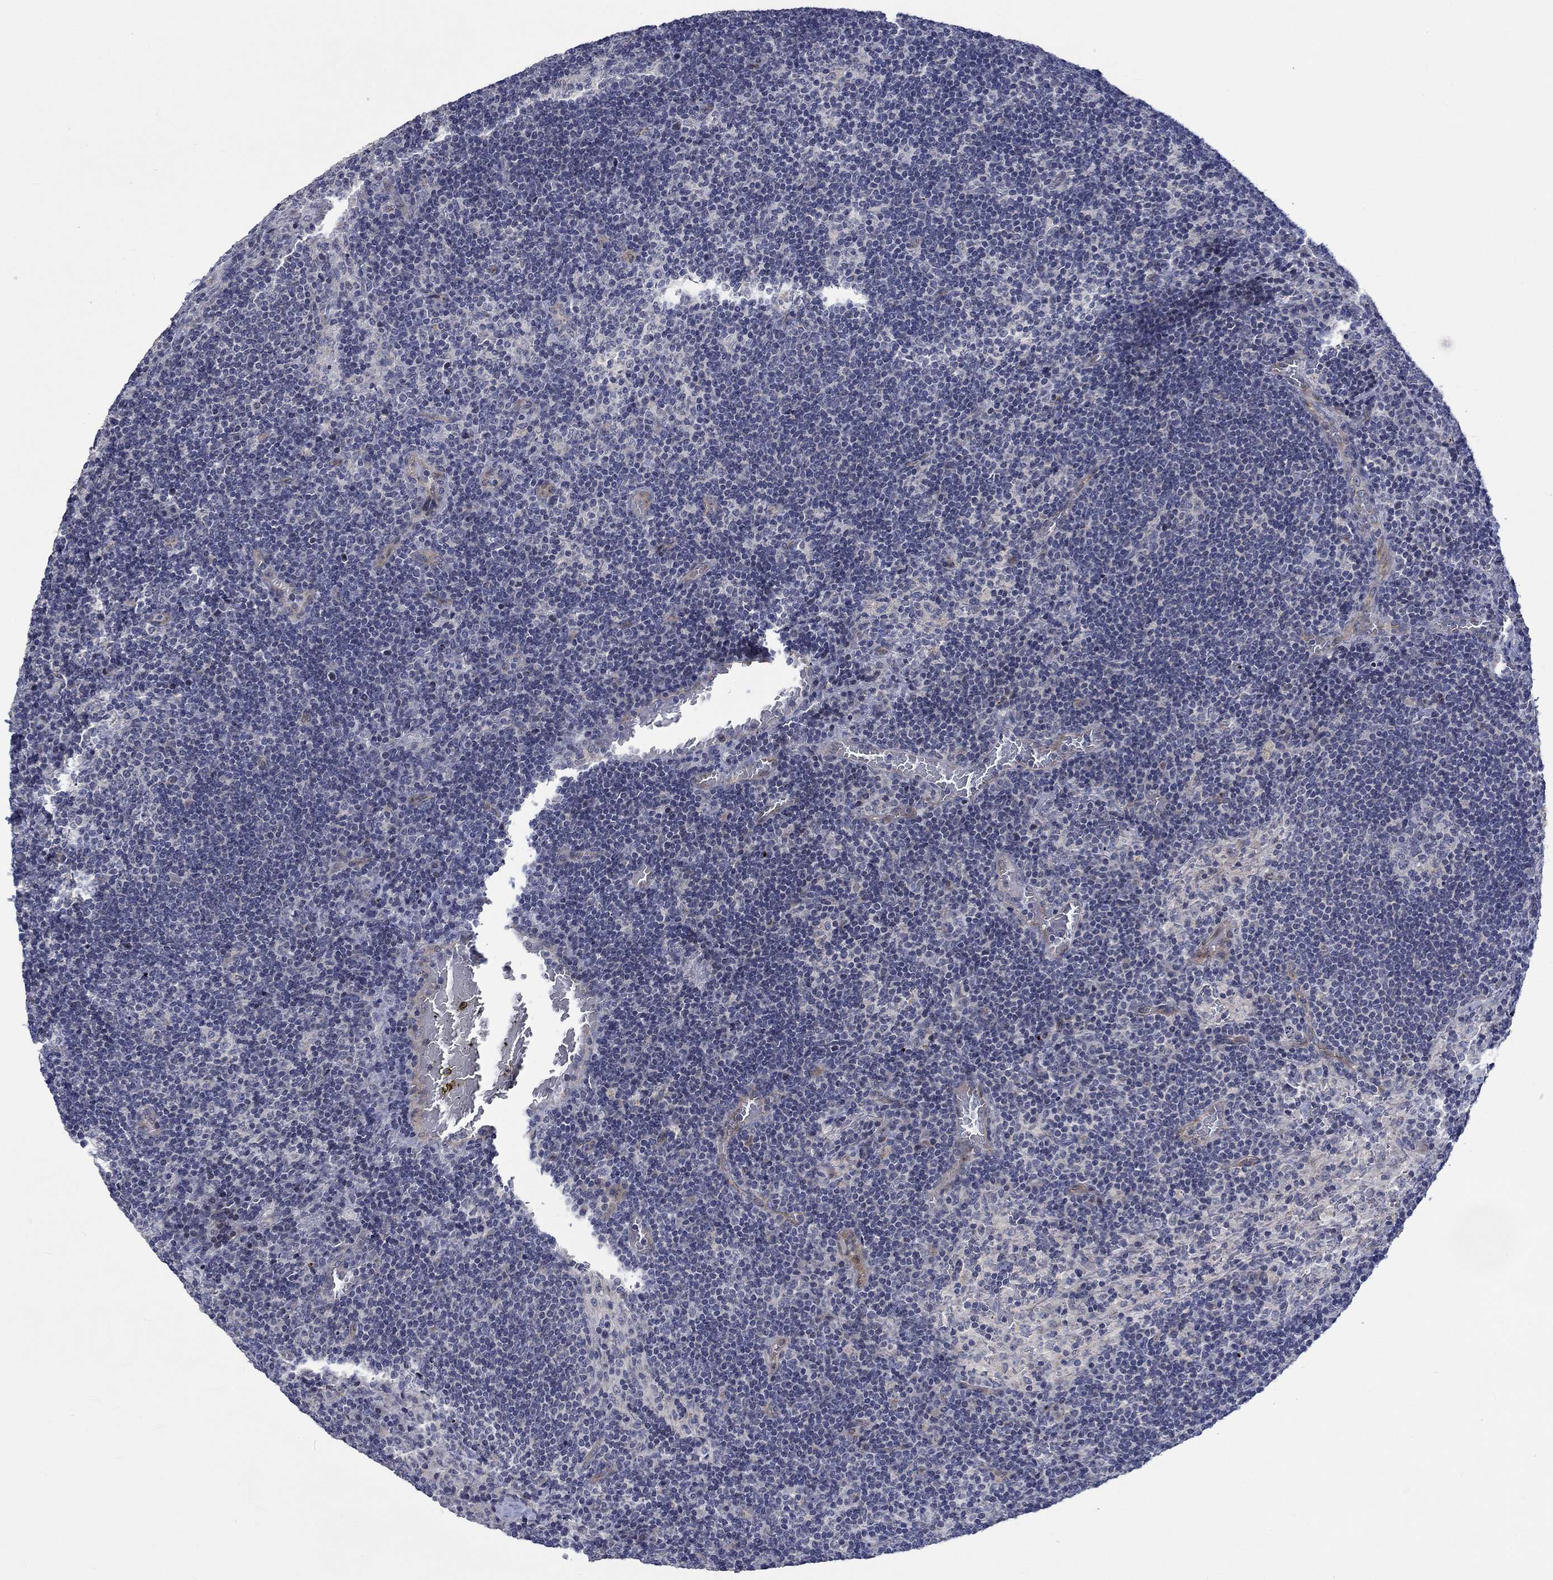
{"staining": {"intensity": "negative", "quantity": "none", "location": "none"}, "tissue": "lymph node", "cell_type": "Germinal center cells", "image_type": "normal", "snomed": [{"axis": "morphology", "description": "Normal tissue, NOS"}, {"axis": "topography", "description": "Lymph node"}], "caption": "Lymph node was stained to show a protein in brown. There is no significant staining in germinal center cells. (Brightfield microscopy of DAB (3,3'-diaminobenzidine) IHC at high magnification).", "gene": "GJA5", "patient": {"sex": "male", "age": 63}}